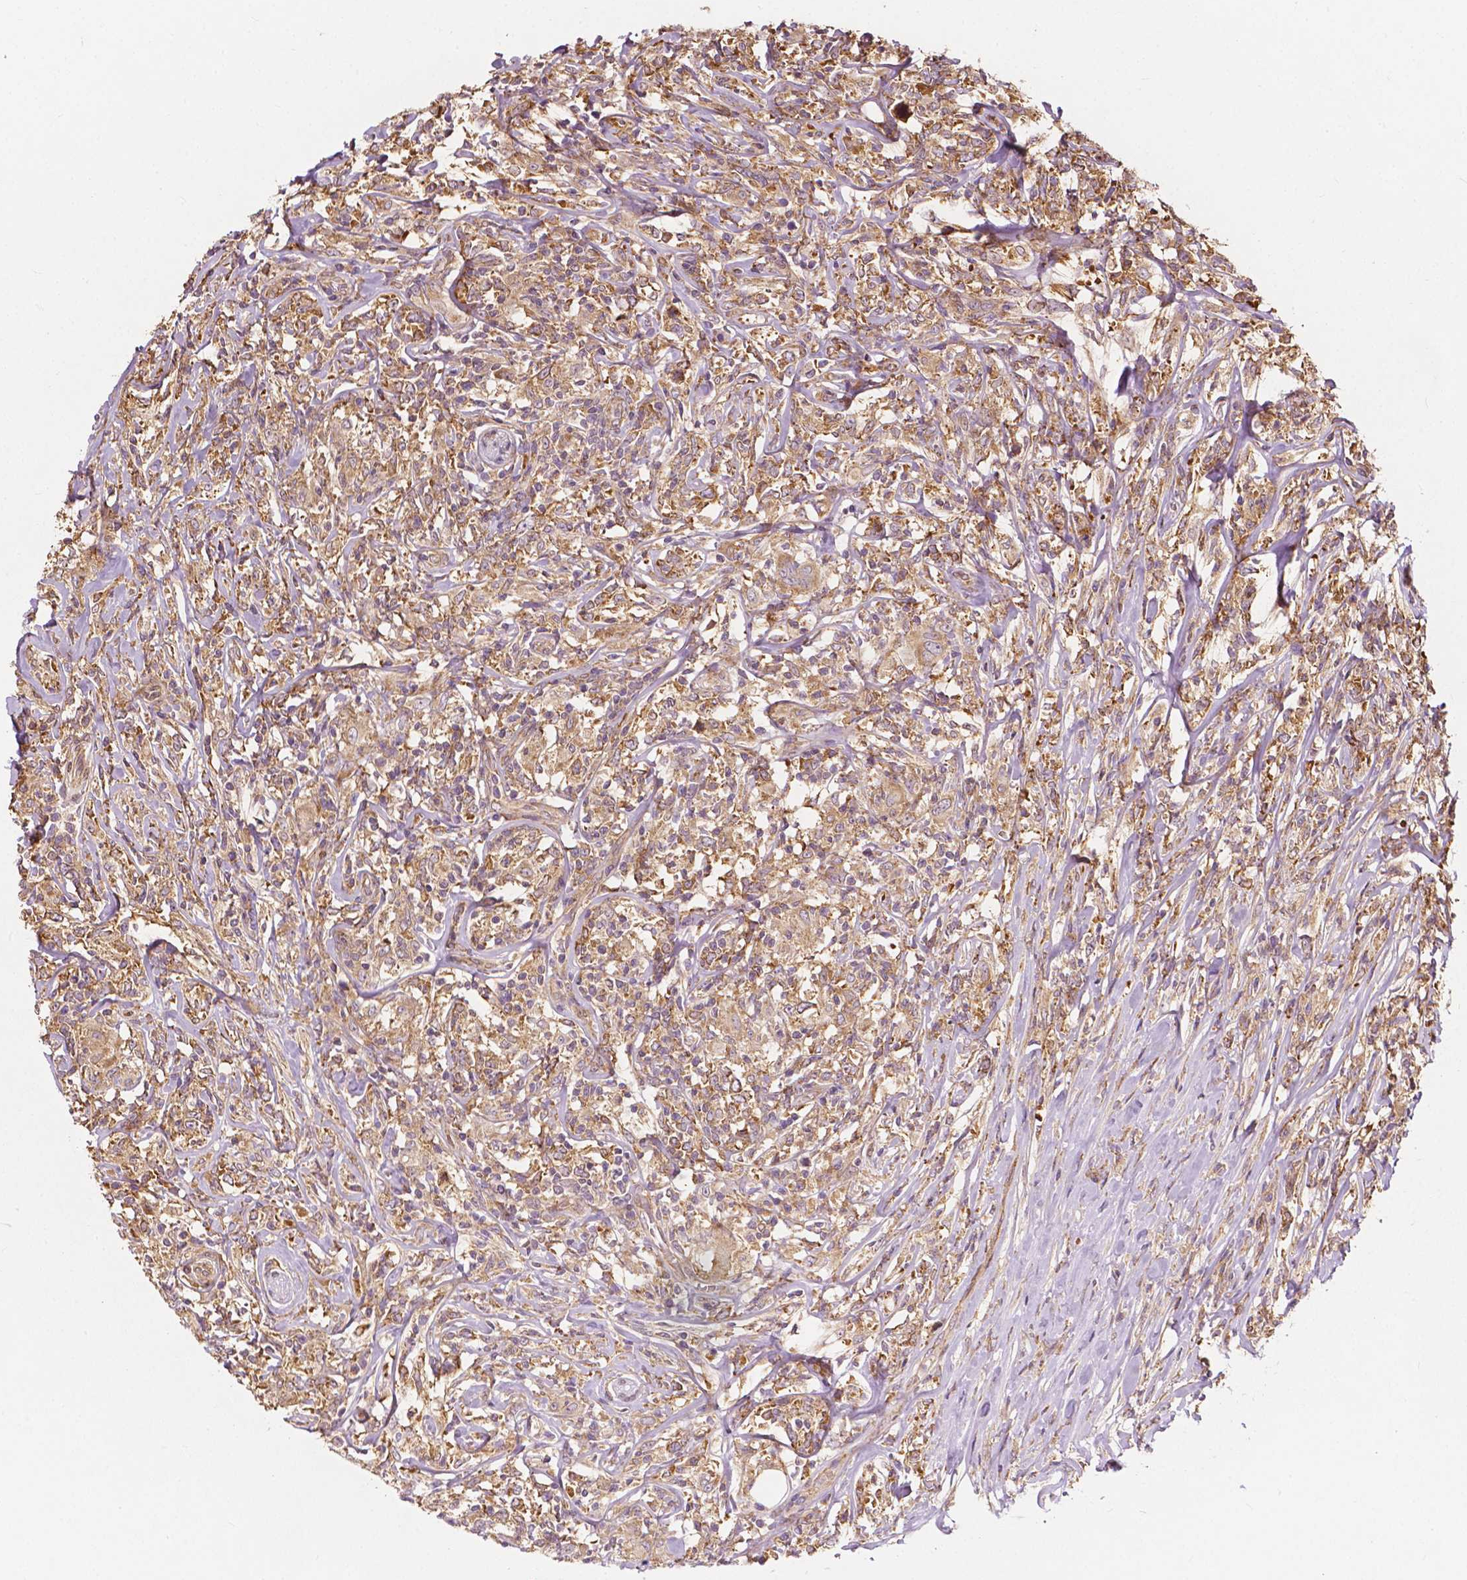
{"staining": {"intensity": "moderate", "quantity": ">75%", "location": "cytoplasmic/membranous"}, "tissue": "lymphoma", "cell_type": "Tumor cells", "image_type": "cancer", "snomed": [{"axis": "morphology", "description": "Malignant lymphoma, non-Hodgkin's type, High grade"}, {"axis": "topography", "description": "Lymph node"}], "caption": "Moderate cytoplasmic/membranous positivity is appreciated in approximately >75% of tumor cells in lymphoma.", "gene": "G3BP1", "patient": {"sex": "female", "age": 84}}